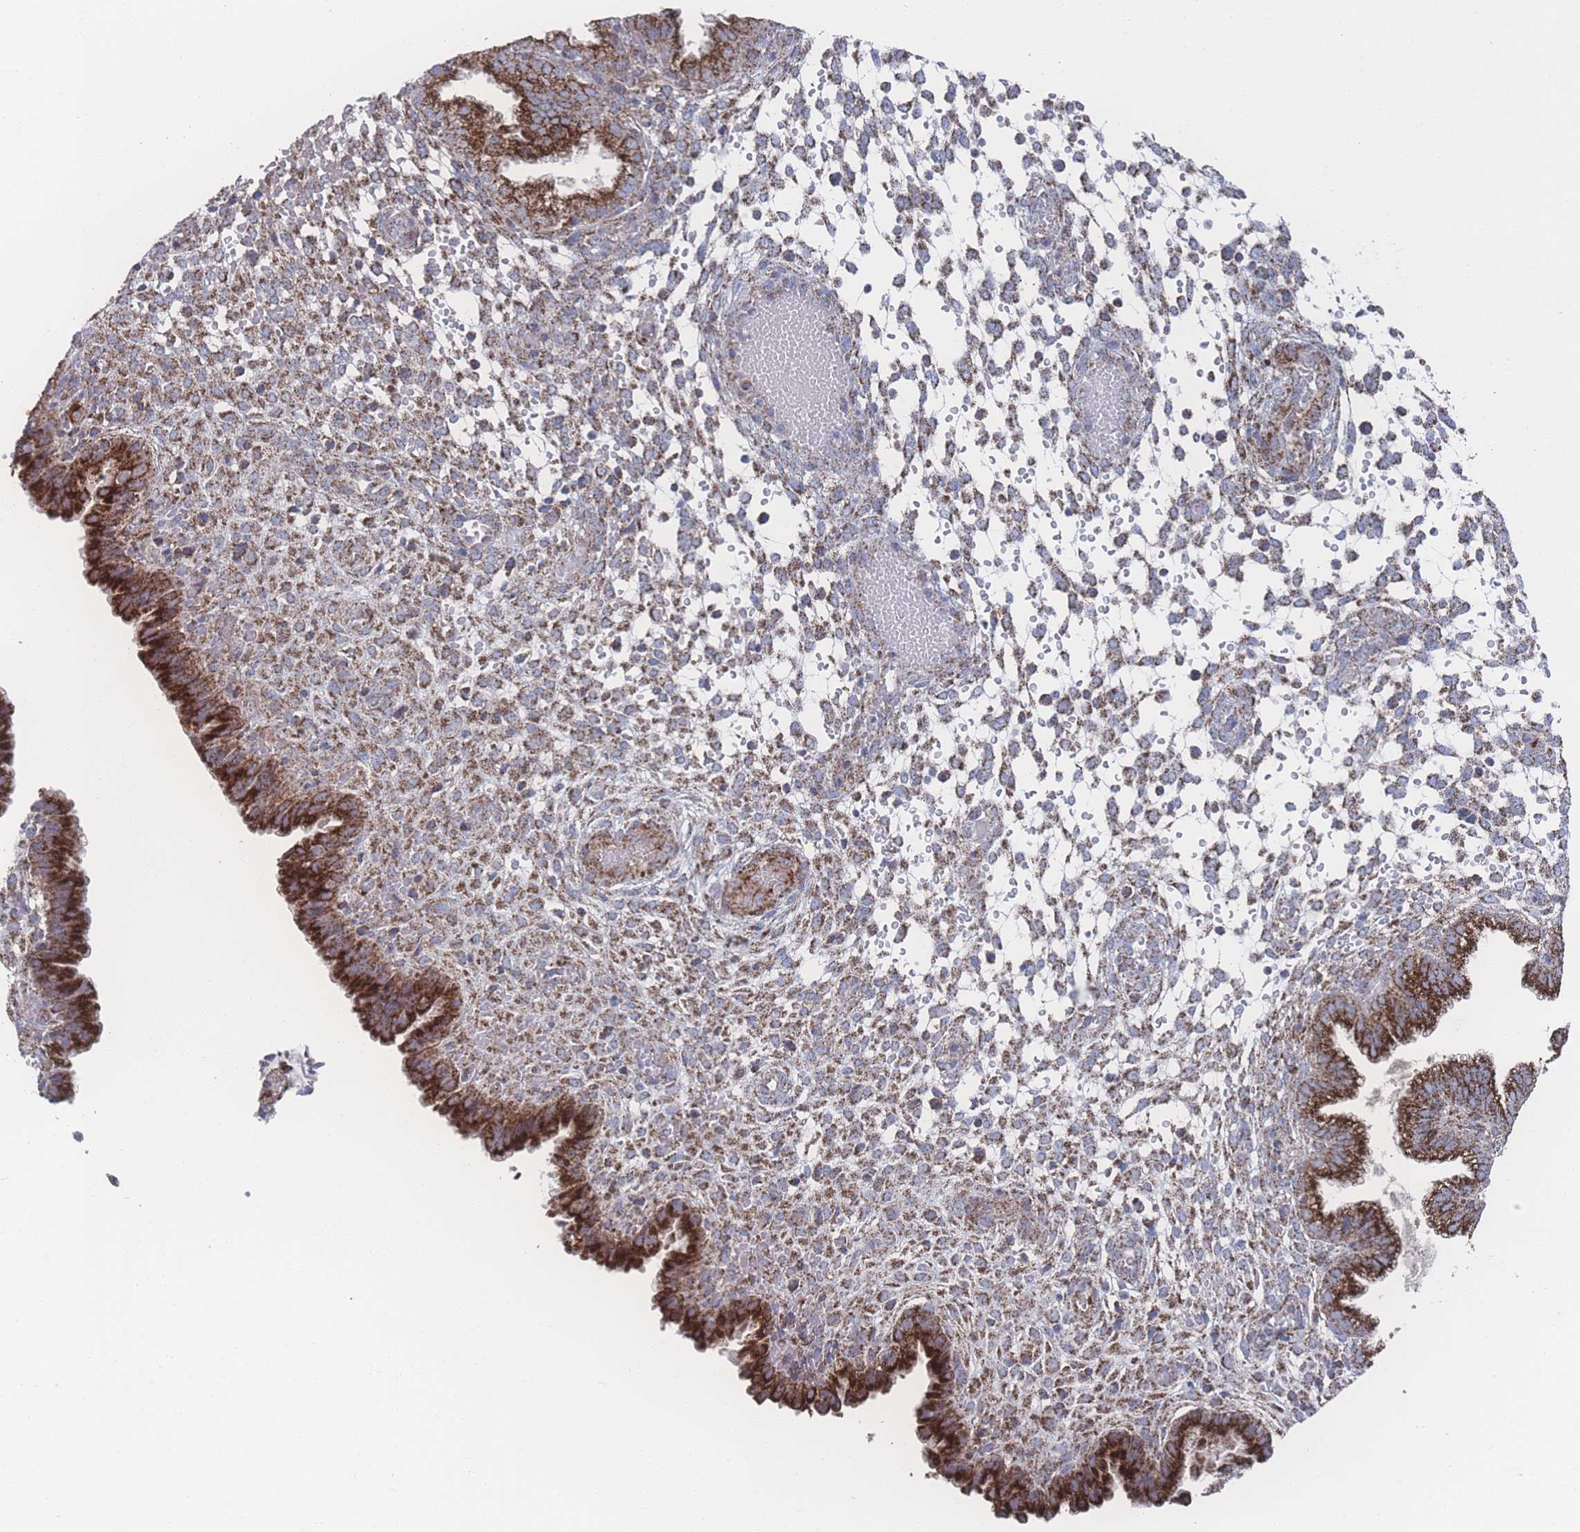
{"staining": {"intensity": "strong", "quantity": "<25%", "location": "cytoplasmic/membranous"}, "tissue": "endometrium", "cell_type": "Cells in endometrial stroma", "image_type": "normal", "snomed": [{"axis": "morphology", "description": "Normal tissue, NOS"}, {"axis": "topography", "description": "Endometrium"}], "caption": "Protein positivity by IHC exhibits strong cytoplasmic/membranous positivity in approximately <25% of cells in endometrial stroma in benign endometrium.", "gene": "PEX14", "patient": {"sex": "female", "age": 33}}